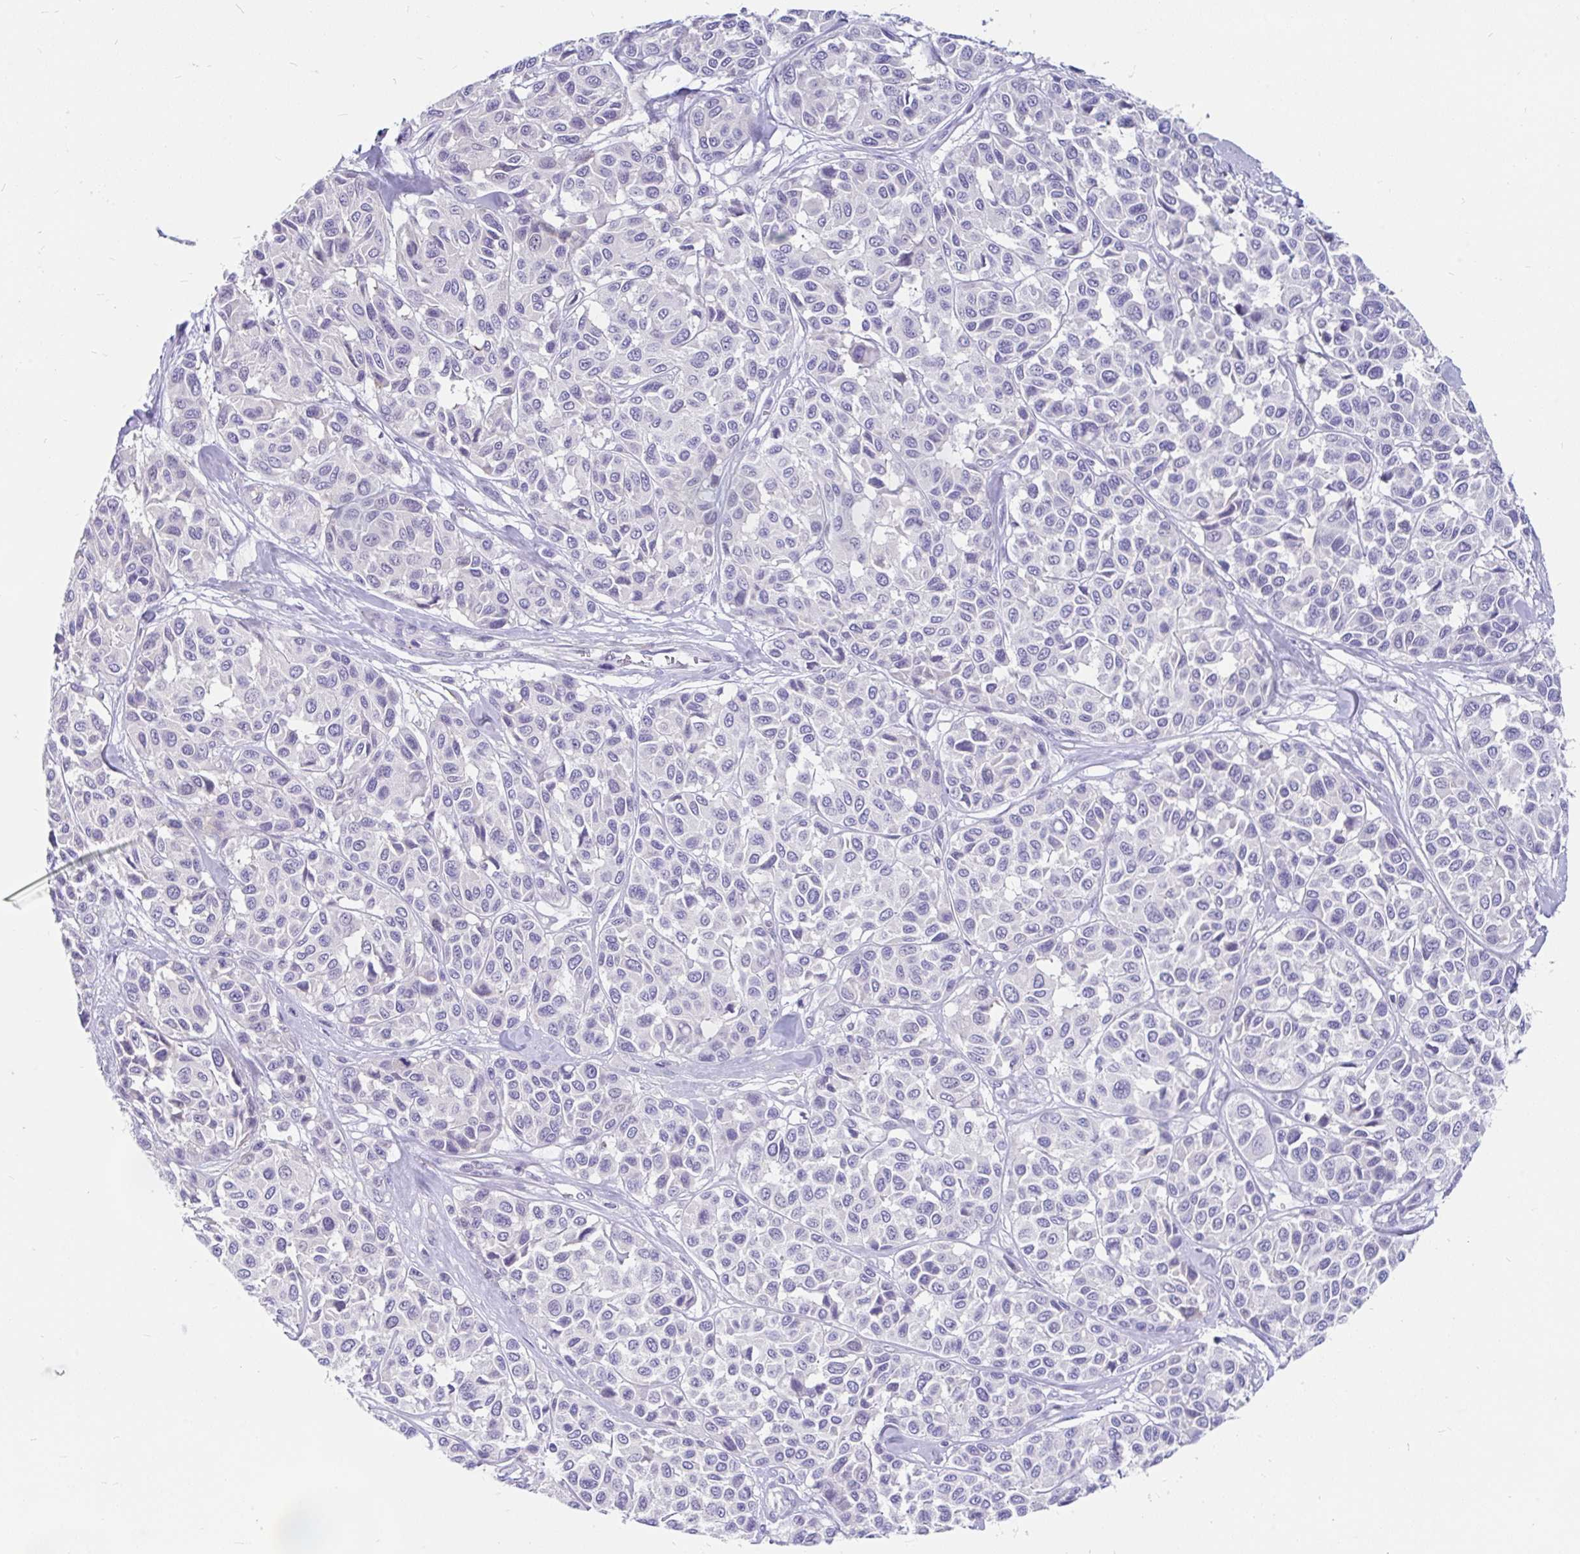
{"staining": {"intensity": "negative", "quantity": "none", "location": "none"}, "tissue": "melanoma", "cell_type": "Tumor cells", "image_type": "cancer", "snomed": [{"axis": "morphology", "description": "Malignant melanoma, NOS"}, {"axis": "topography", "description": "Skin"}], "caption": "This is an immunohistochemistry photomicrograph of human malignant melanoma. There is no expression in tumor cells.", "gene": "KIAA2013", "patient": {"sex": "female", "age": 66}}